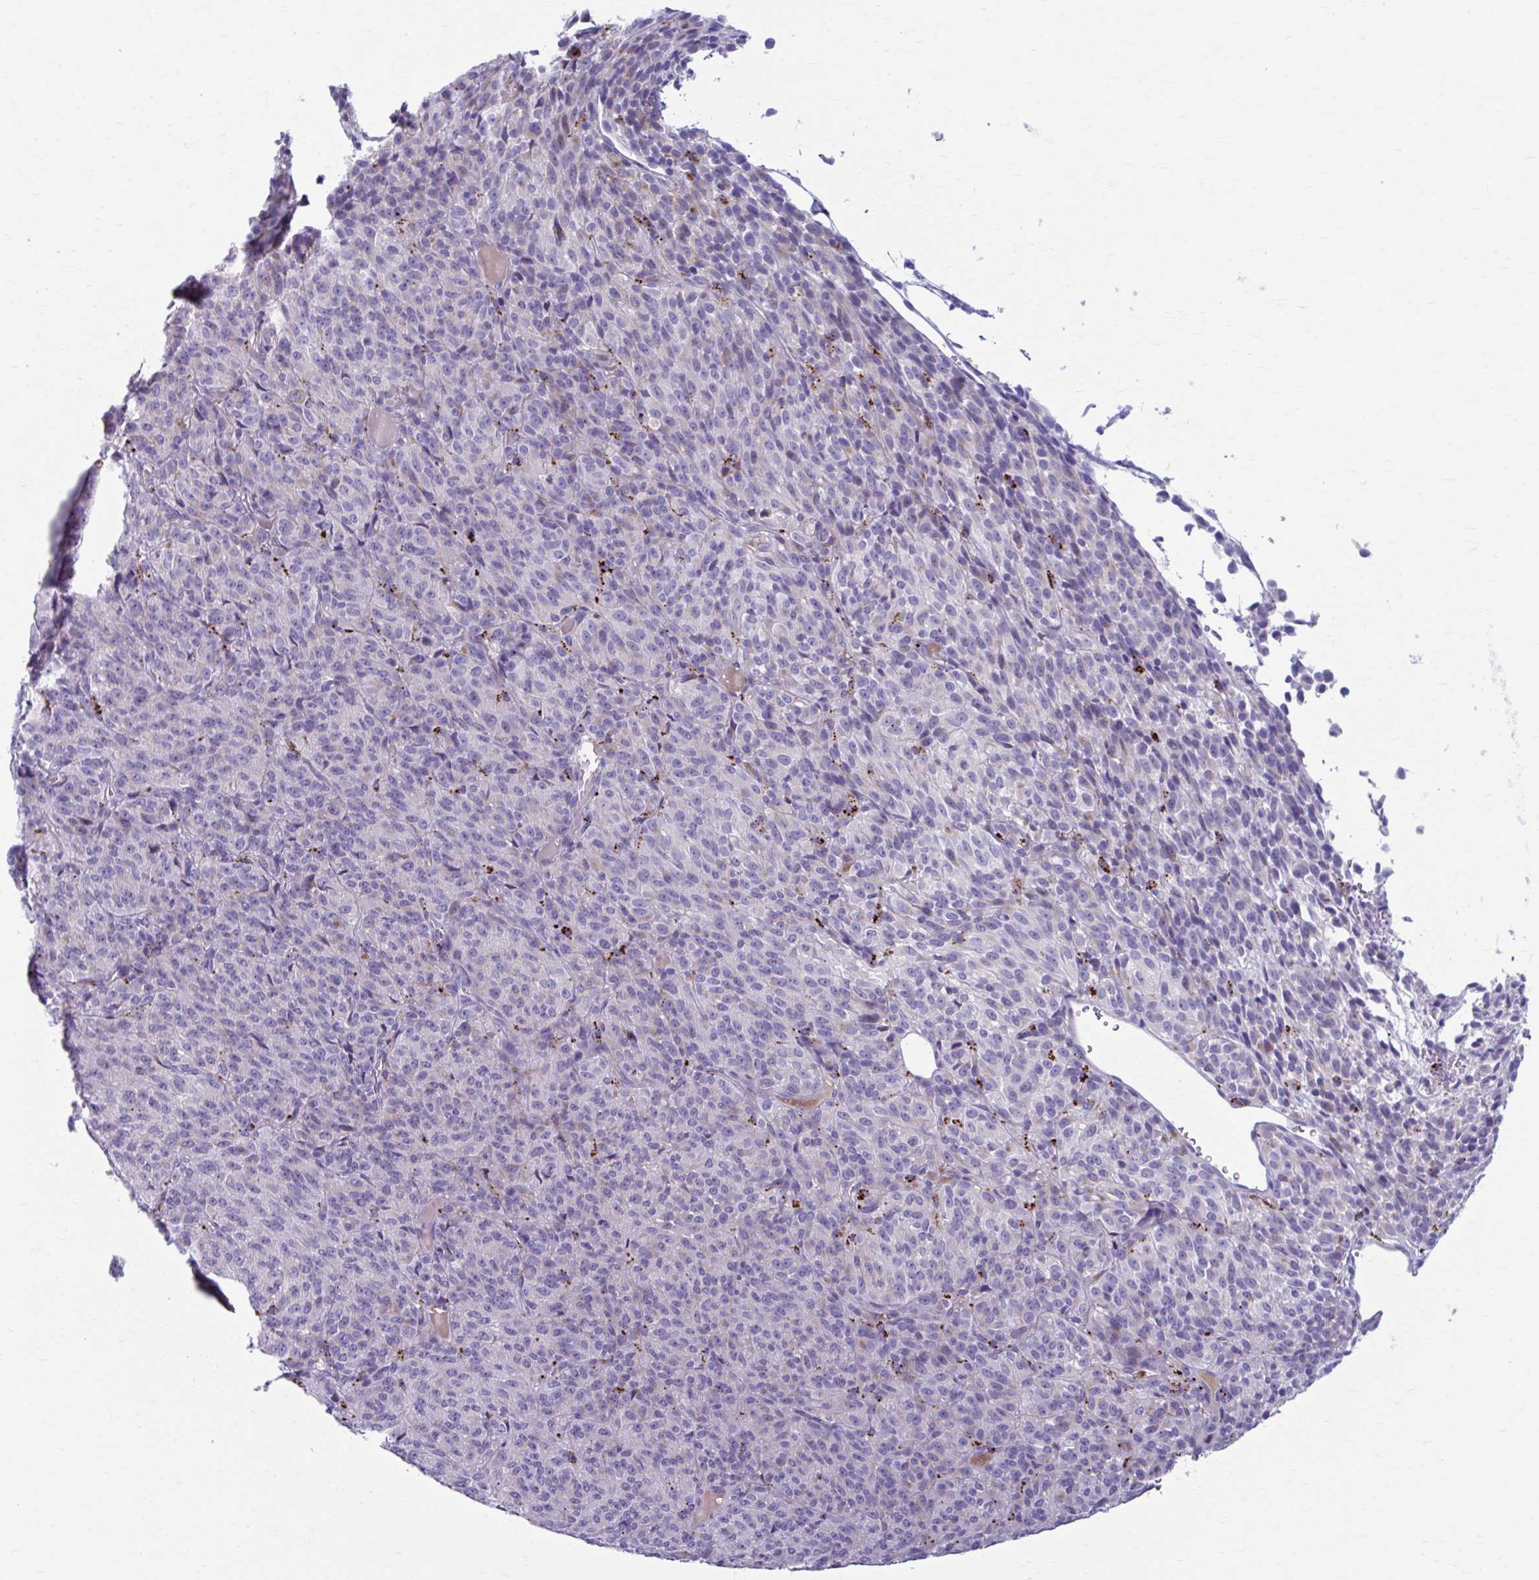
{"staining": {"intensity": "negative", "quantity": "none", "location": "none"}, "tissue": "melanoma", "cell_type": "Tumor cells", "image_type": "cancer", "snomed": [{"axis": "morphology", "description": "Malignant melanoma, Metastatic site"}, {"axis": "topography", "description": "Brain"}], "caption": "DAB (3,3'-diaminobenzidine) immunohistochemical staining of malignant melanoma (metastatic site) shows no significant staining in tumor cells. (Immunohistochemistry, brightfield microscopy, high magnification).", "gene": "C12orf71", "patient": {"sex": "female", "age": 56}}